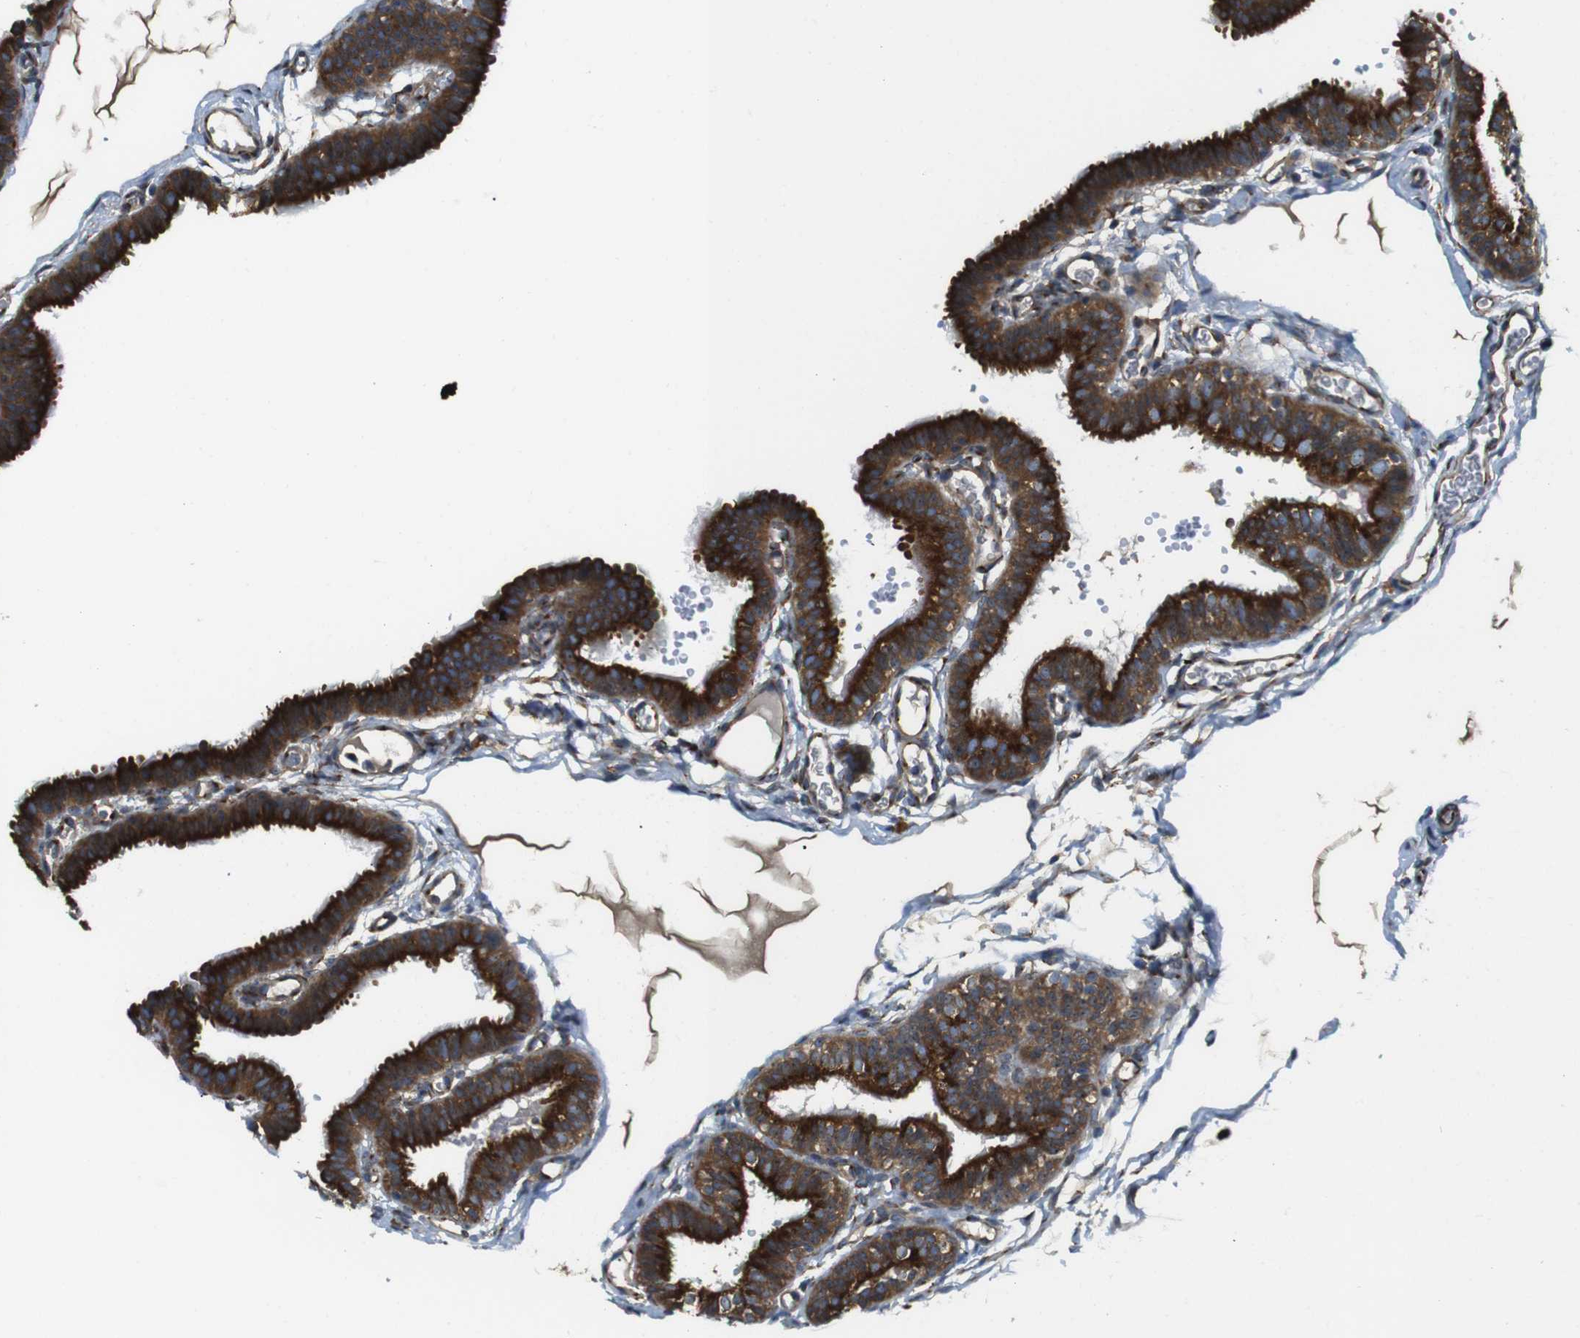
{"staining": {"intensity": "strong", "quantity": ">75%", "location": "cytoplasmic/membranous"}, "tissue": "fallopian tube", "cell_type": "Glandular cells", "image_type": "normal", "snomed": [{"axis": "morphology", "description": "Normal tissue, NOS"}, {"axis": "topography", "description": "Fallopian tube"}, {"axis": "topography", "description": "Placenta"}], "caption": "This histopathology image exhibits IHC staining of benign fallopian tube, with high strong cytoplasmic/membranous positivity in approximately >75% of glandular cells.", "gene": "TMEM143", "patient": {"sex": "female", "age": 34}}